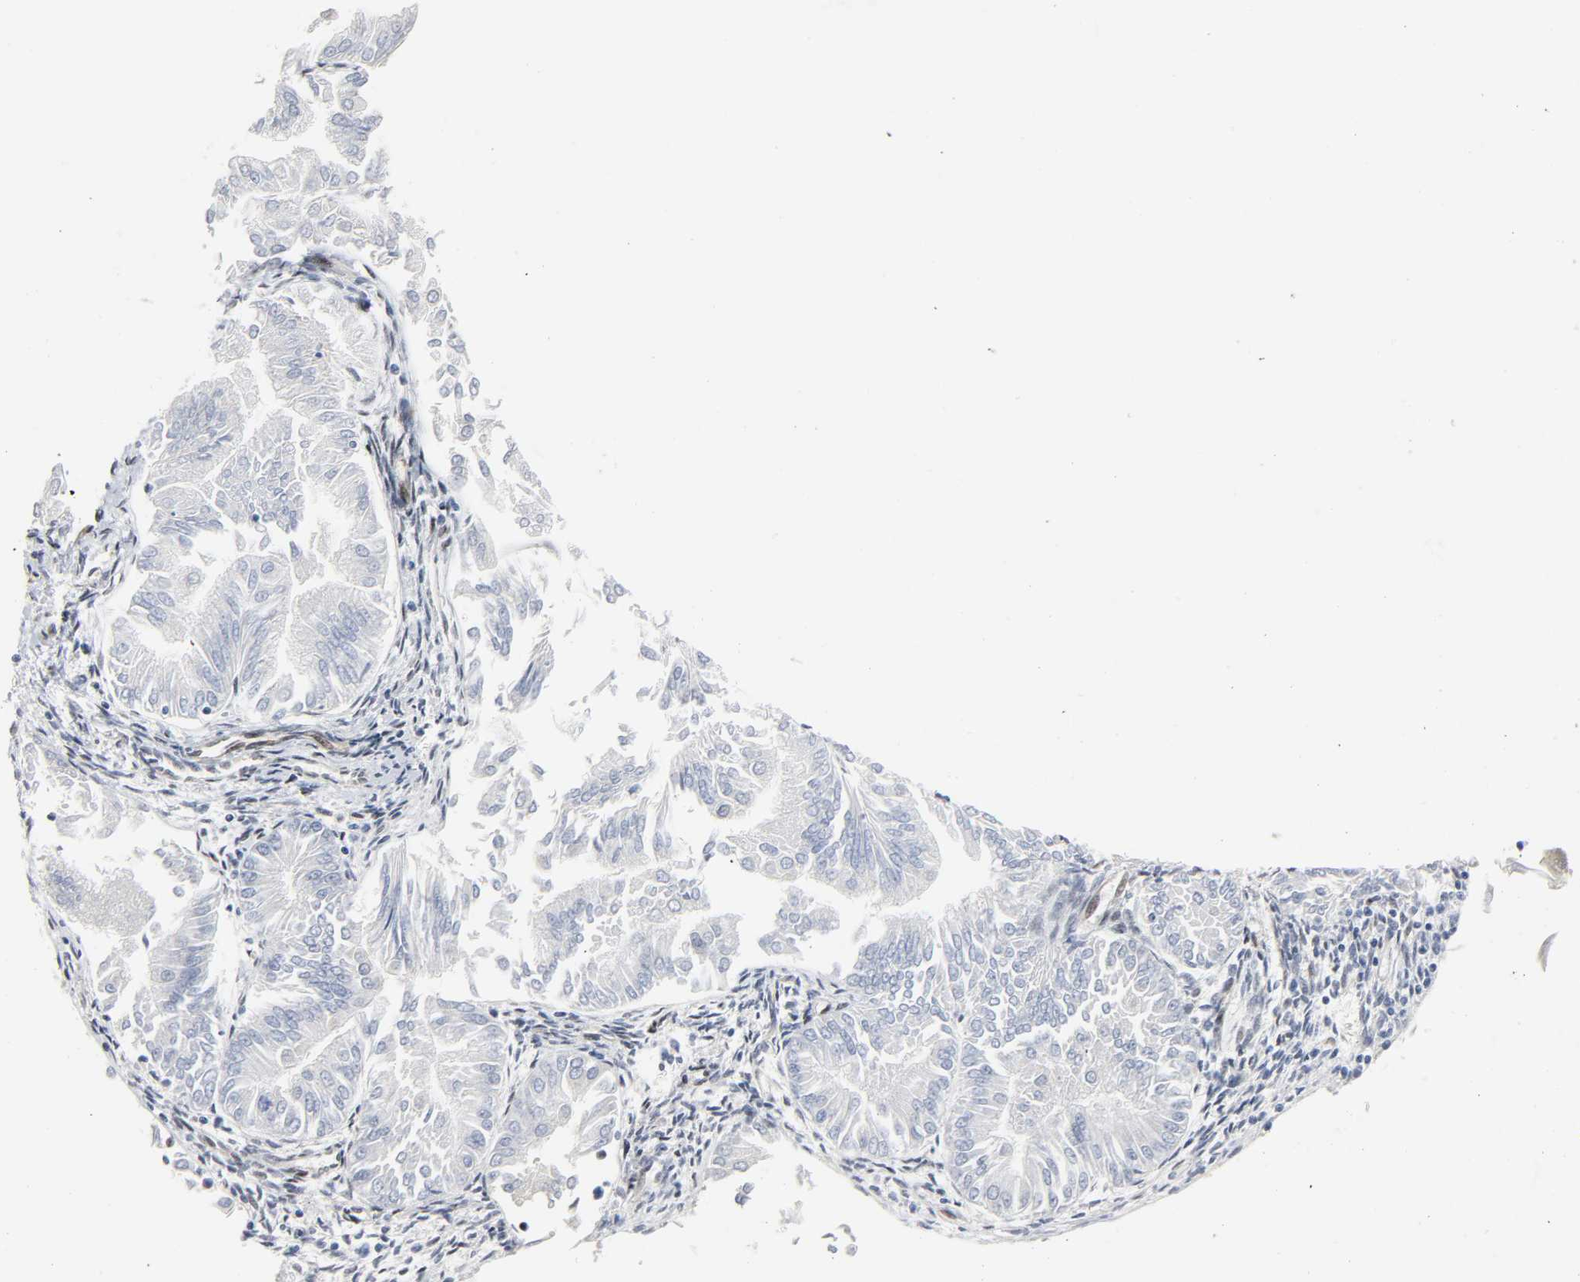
{"staining": {"intensity": "negative", "quantity": "none", "location": "none"}, "tissue": "endometrial cancer", "cell_type": "Tumor cells", "image_type": "cancer", "snomed": [{"axis": "morphology", "description": "Adenocarcinoma, NOS"}, {"axis": "topography", "description": "Endometrium"}], "caption": "Tumor cells show no significant protein expression in endometrial cancer (adenocarcinoma).", "gene": "DOCK1", "patient": {"sex": "female", "age": 53}}